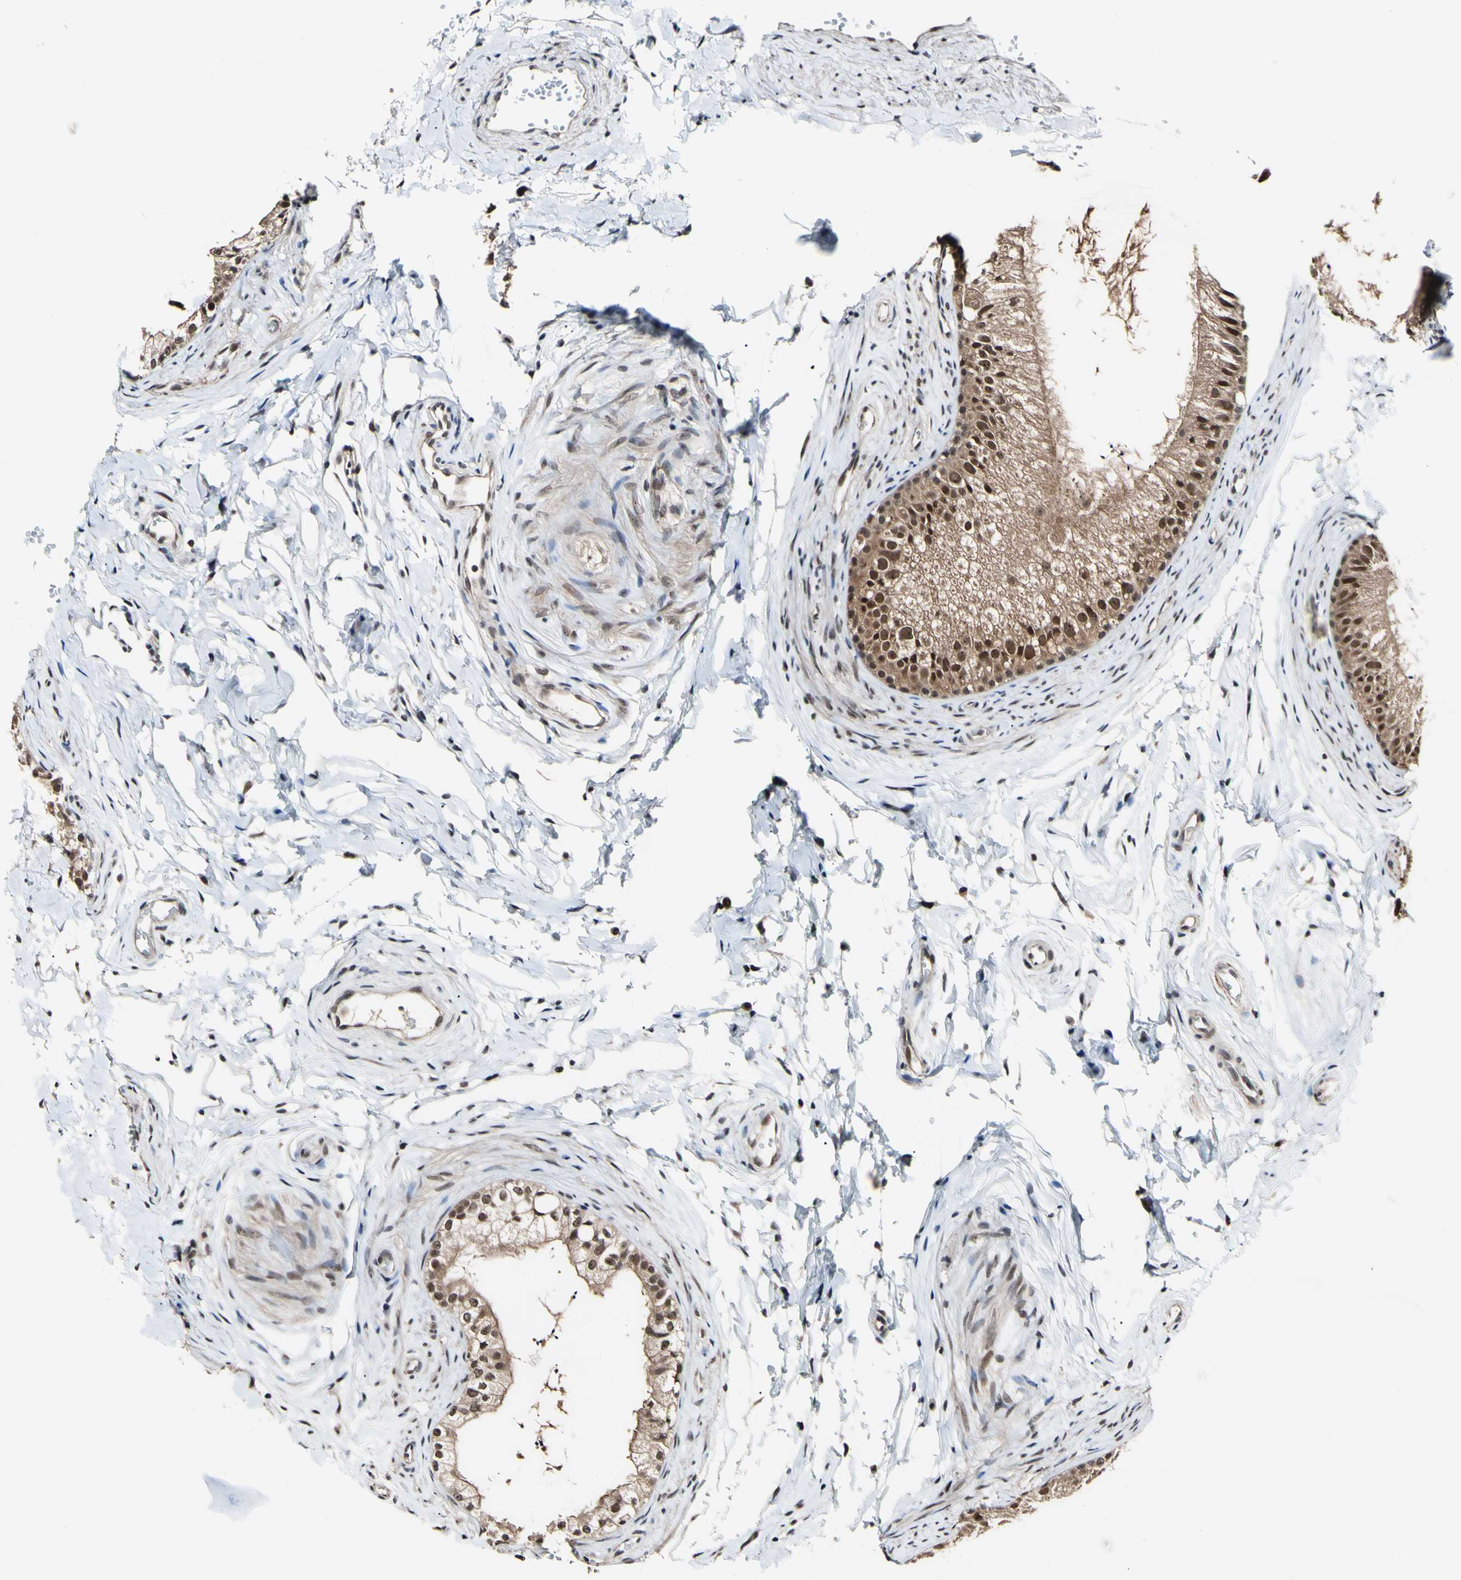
{"staining": {"intensity": "weak", "quantity": ">75%", "location": "cytoplasmic/membranous,nuclear"}, "tissue": "epididymis", "cell_type": "Glandular cells", "image_type": "normal", "snomed": [{"axis": "morphology", "description": "Normal tissue, NOS"}, {"axis": "topography", "description": "Epididymis"}], "caption": "Glandular cells display low levels of weak cytoplasmic/membranous,nuclear staining in approximately >75% of cells in unremarkable human epididymis.", "gene": "PSMD10", "patient": {"sex": "male", "age": 56}}